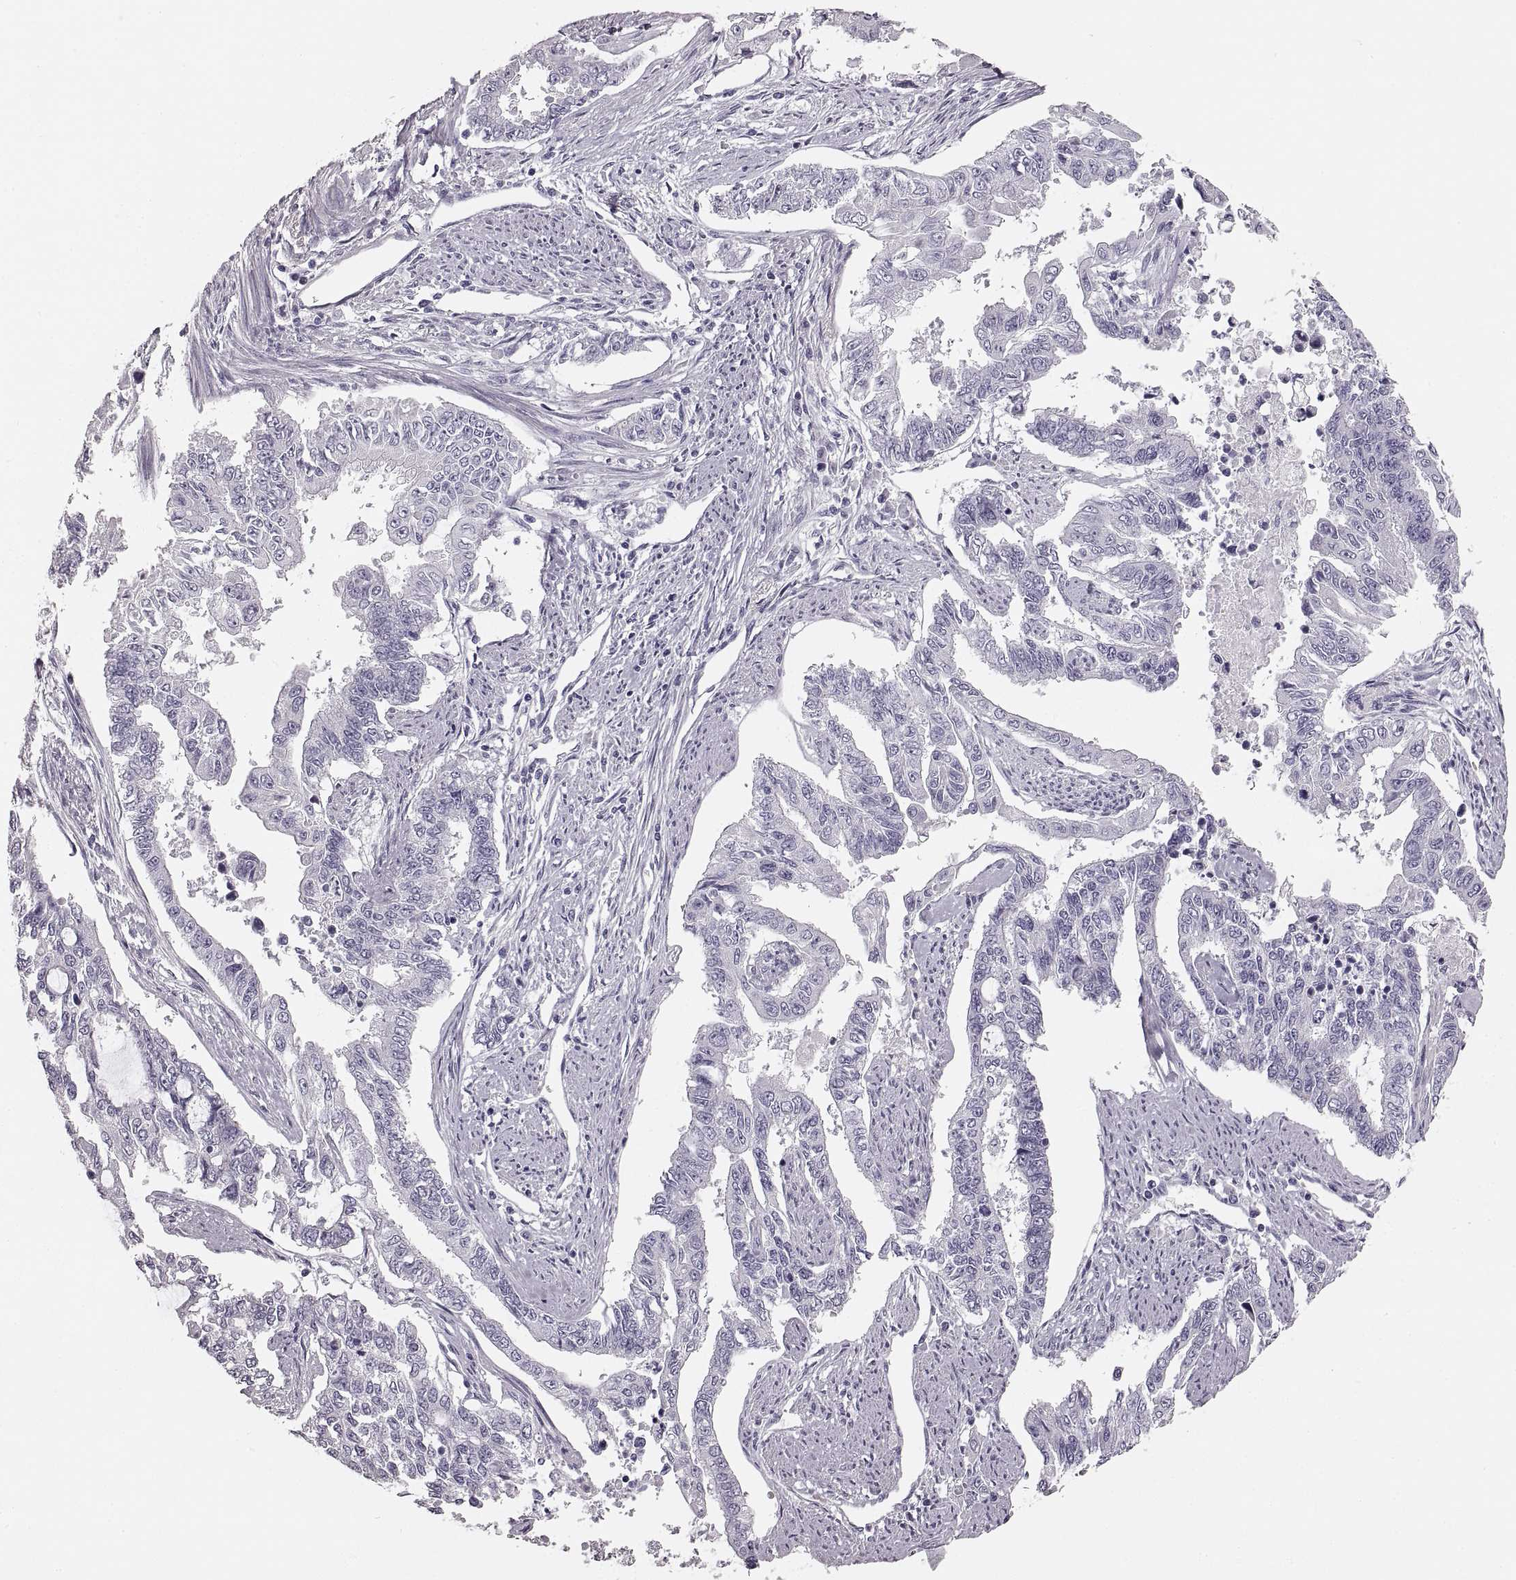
{"staining": {"intensity": "negative", "quantity": "none", "location": "none"}, "tissue": "endometrial cancer", "cell_type": "Tumor cells", "image_type": "cancer", "snomed": [{"axis": "morphology", "description": "Adenocarcinoma, NOS"}, {"axis": "topography", "description": "Uterus"}], "caption": "DAB immunohistochemical staining of adenocarcinoma (endometrial) shows no significant positivity in tumor cells. (Stains: DAB (3,3'-diaminobenzidine) immunohistochemistry (IHC) with hematoxylin counter stain, Microscopy: brightfield microscopy at high magnification).", "gene": "RDH13", "patient": {"sex": "female", "age": 59}}